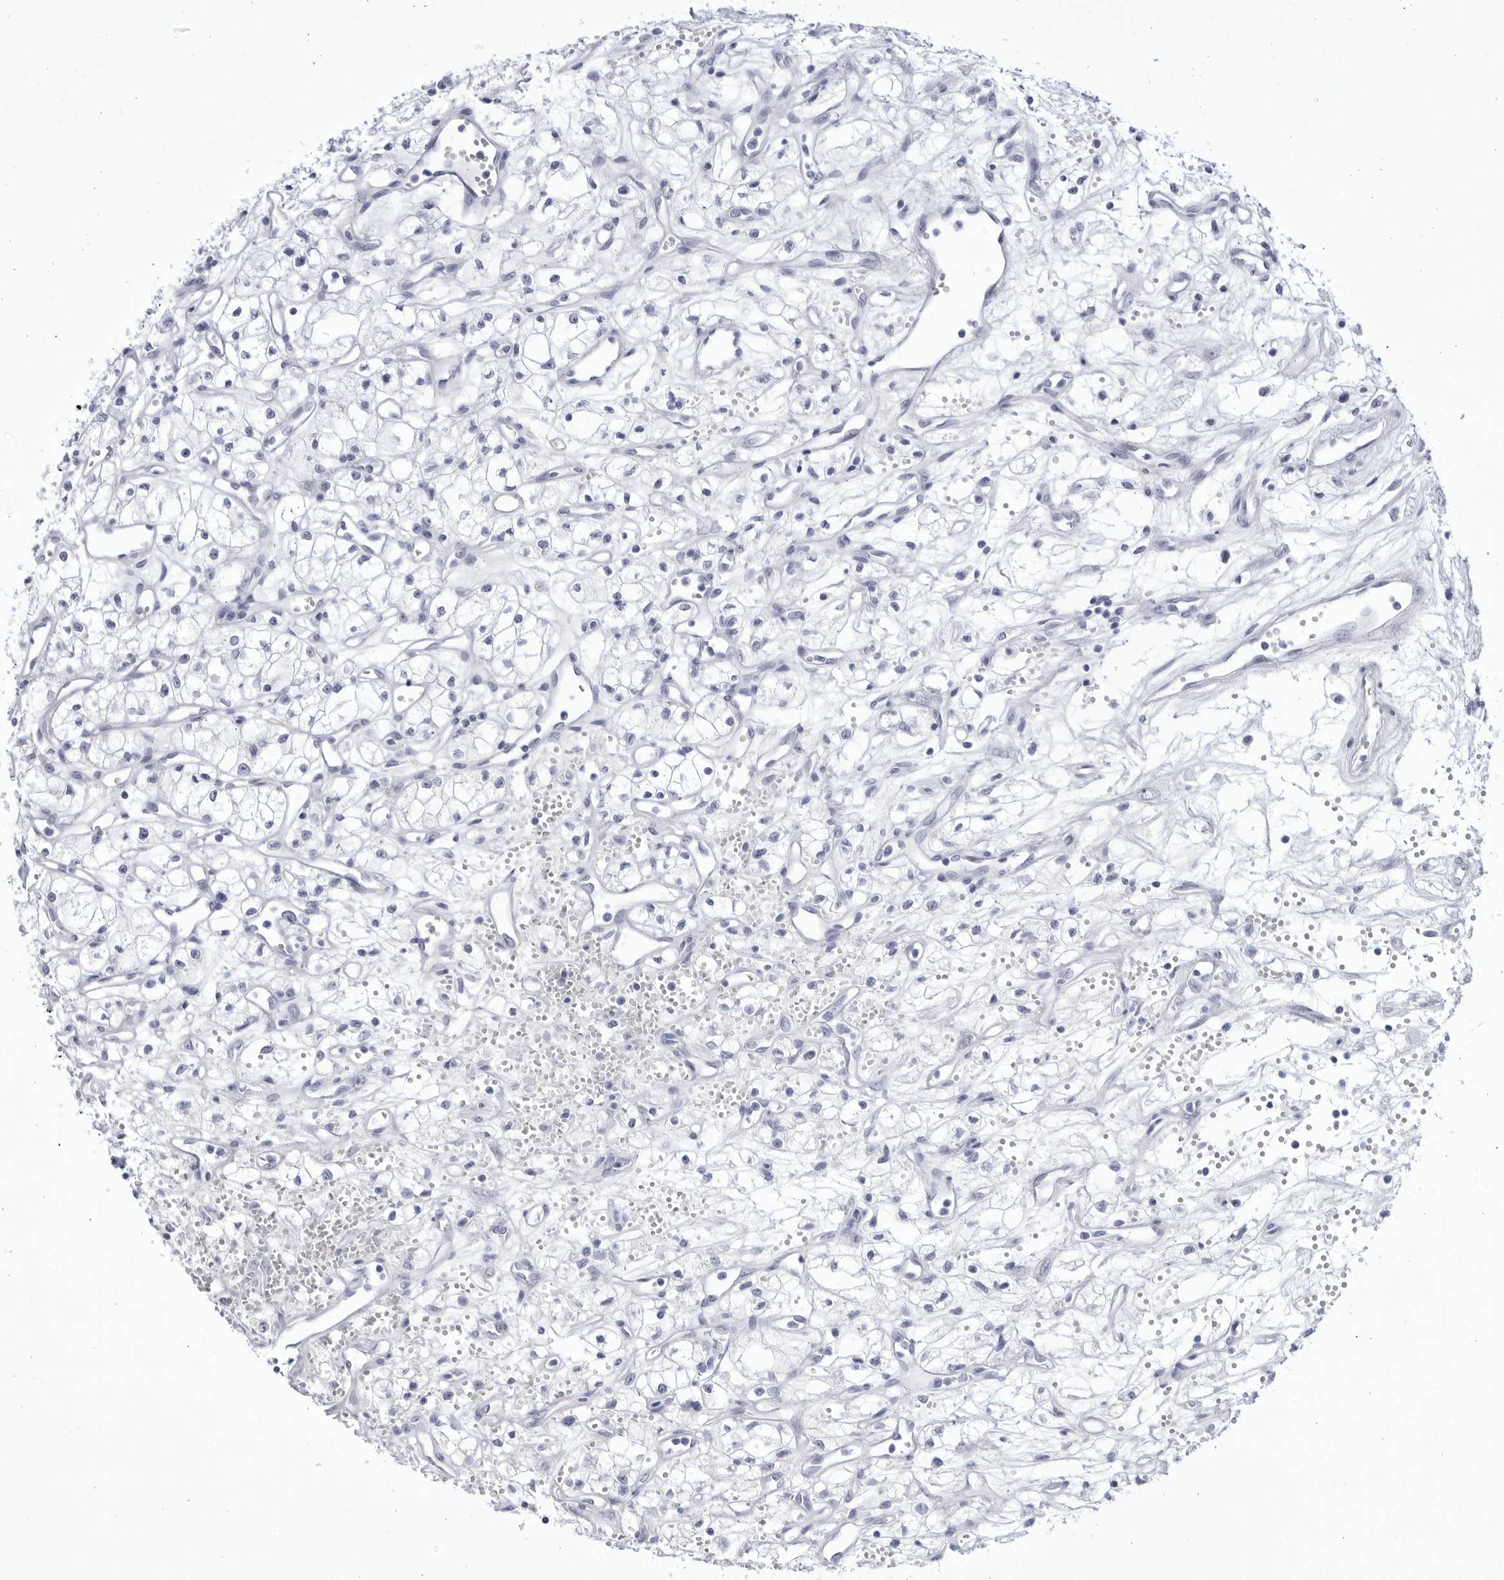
{"staining": {"intensity": "negative", "quantity": "none", "location": "none"}, "tissue": "renal cancer", "cell_type": "Tumor cells", "image_type": "cancer", "snomed": [{"axis": "morphology", "description": "Adenocarcinoma, NOS"}, {"axis": "topography", "description": "Kidney"}], "caption": "An immunohistochemistry image of renal cancer (adenocarcinoma) is shown. There is no staining in tumor cells of renal cancer (adenocarcinoma). Brightfield microscopy of immunohistochemistry (IHC) stained with DAB (brown) and hematoxylin (blue), captured at high magnification.", "gene": "CCDC181", "patient": {"sex": "male", "age": 59}}